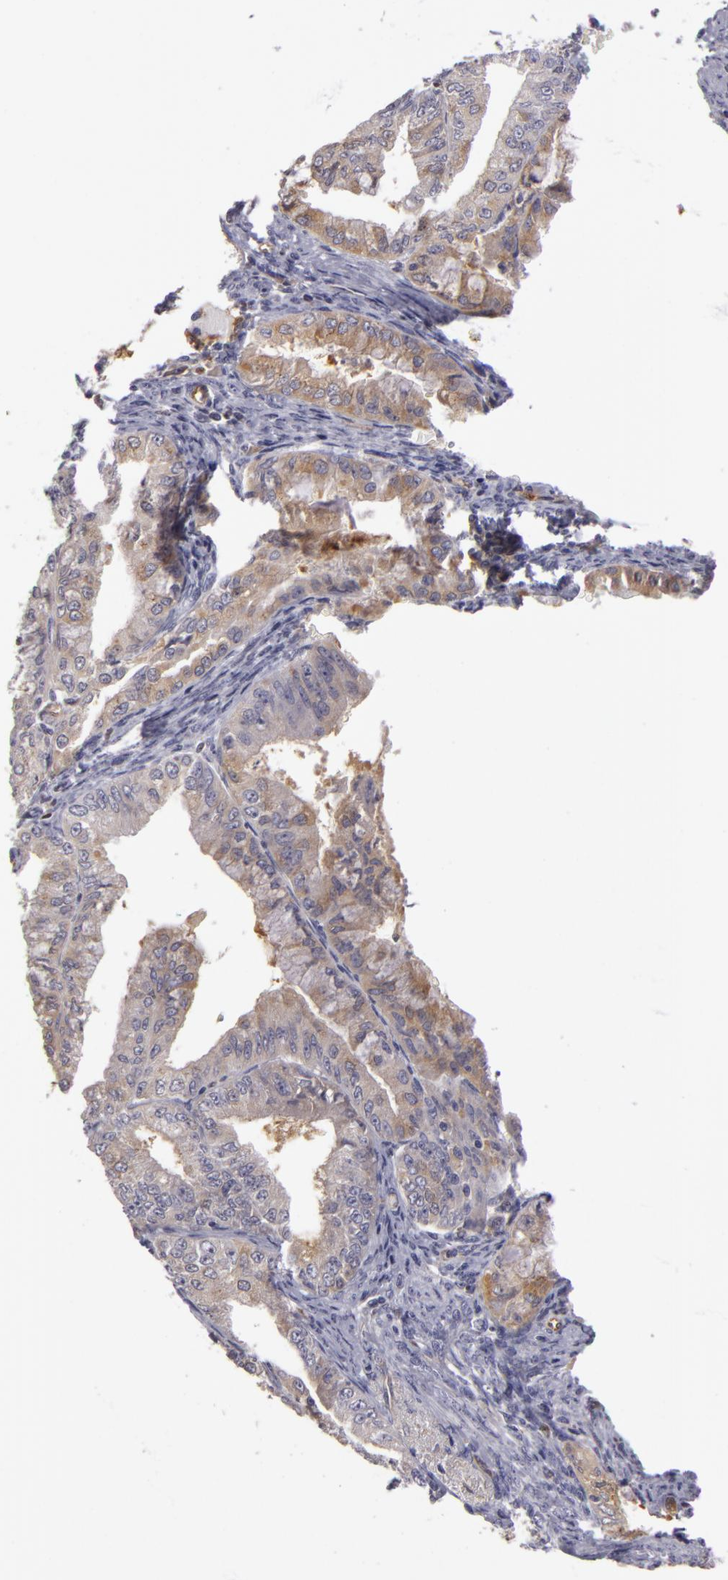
{"staining": {"intensity": "weak", "quantity": "<25%", "location": "cytoplasmic/membranous"}, "tissue": "endometrial cancer", "cell_type": "Tumor cells", "image_type": "cancer", "snomed": [{"axis": "morphology", "description": "Adenocarcinoma, NOS"}, {"axis": "topography", "description": "Endometrium"}], "caption": "An IHC histopathology image of adenocarcinoma (endometrial) is shown. There is no staining in tumor cells of adenocarcinoma (endometrial).", "gene": "ZNF229", "patient": {"sex": "female", "age": 76}}